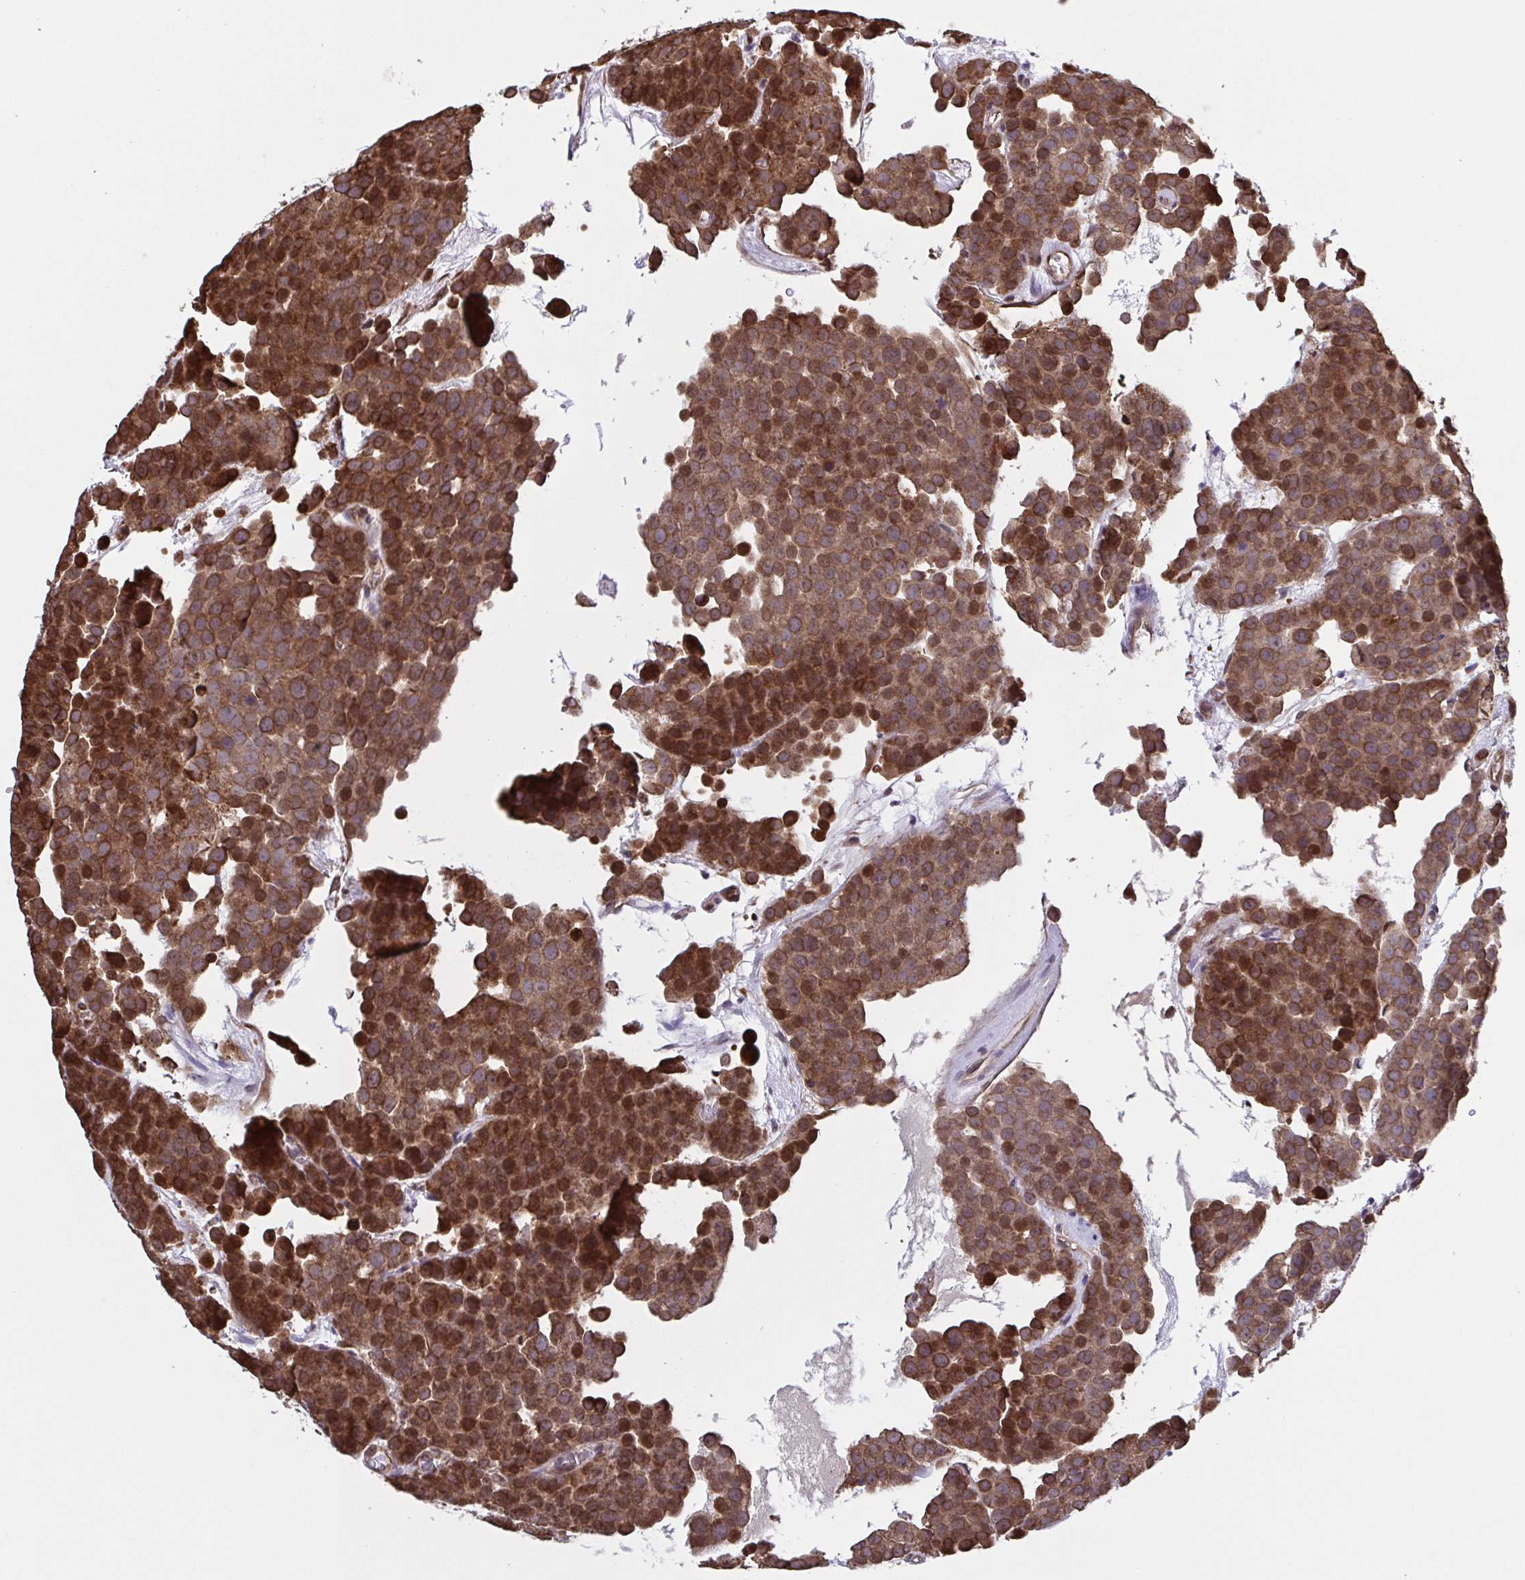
{"staining": {"intensity": "moderate", "quantity": ">75%", "location": "cytoplasmic/membranous,nuclear"}, "tissue": "testis cancer", "cell_type": "Tumor cells", "image_type": "cancer", "snomed": [{"axis": "morphology", "description": "Seminoma, NOS"}, {"axis": "topography", "description": "Testis"}], "caption": "Tumor cells display medium levels of moderate cytoplasmic/membranous and nuclear positivity in about >75% of cells in seminoma (testis).", "gene": "SEC63", "patient": {"sex": "male", "age": 71}}